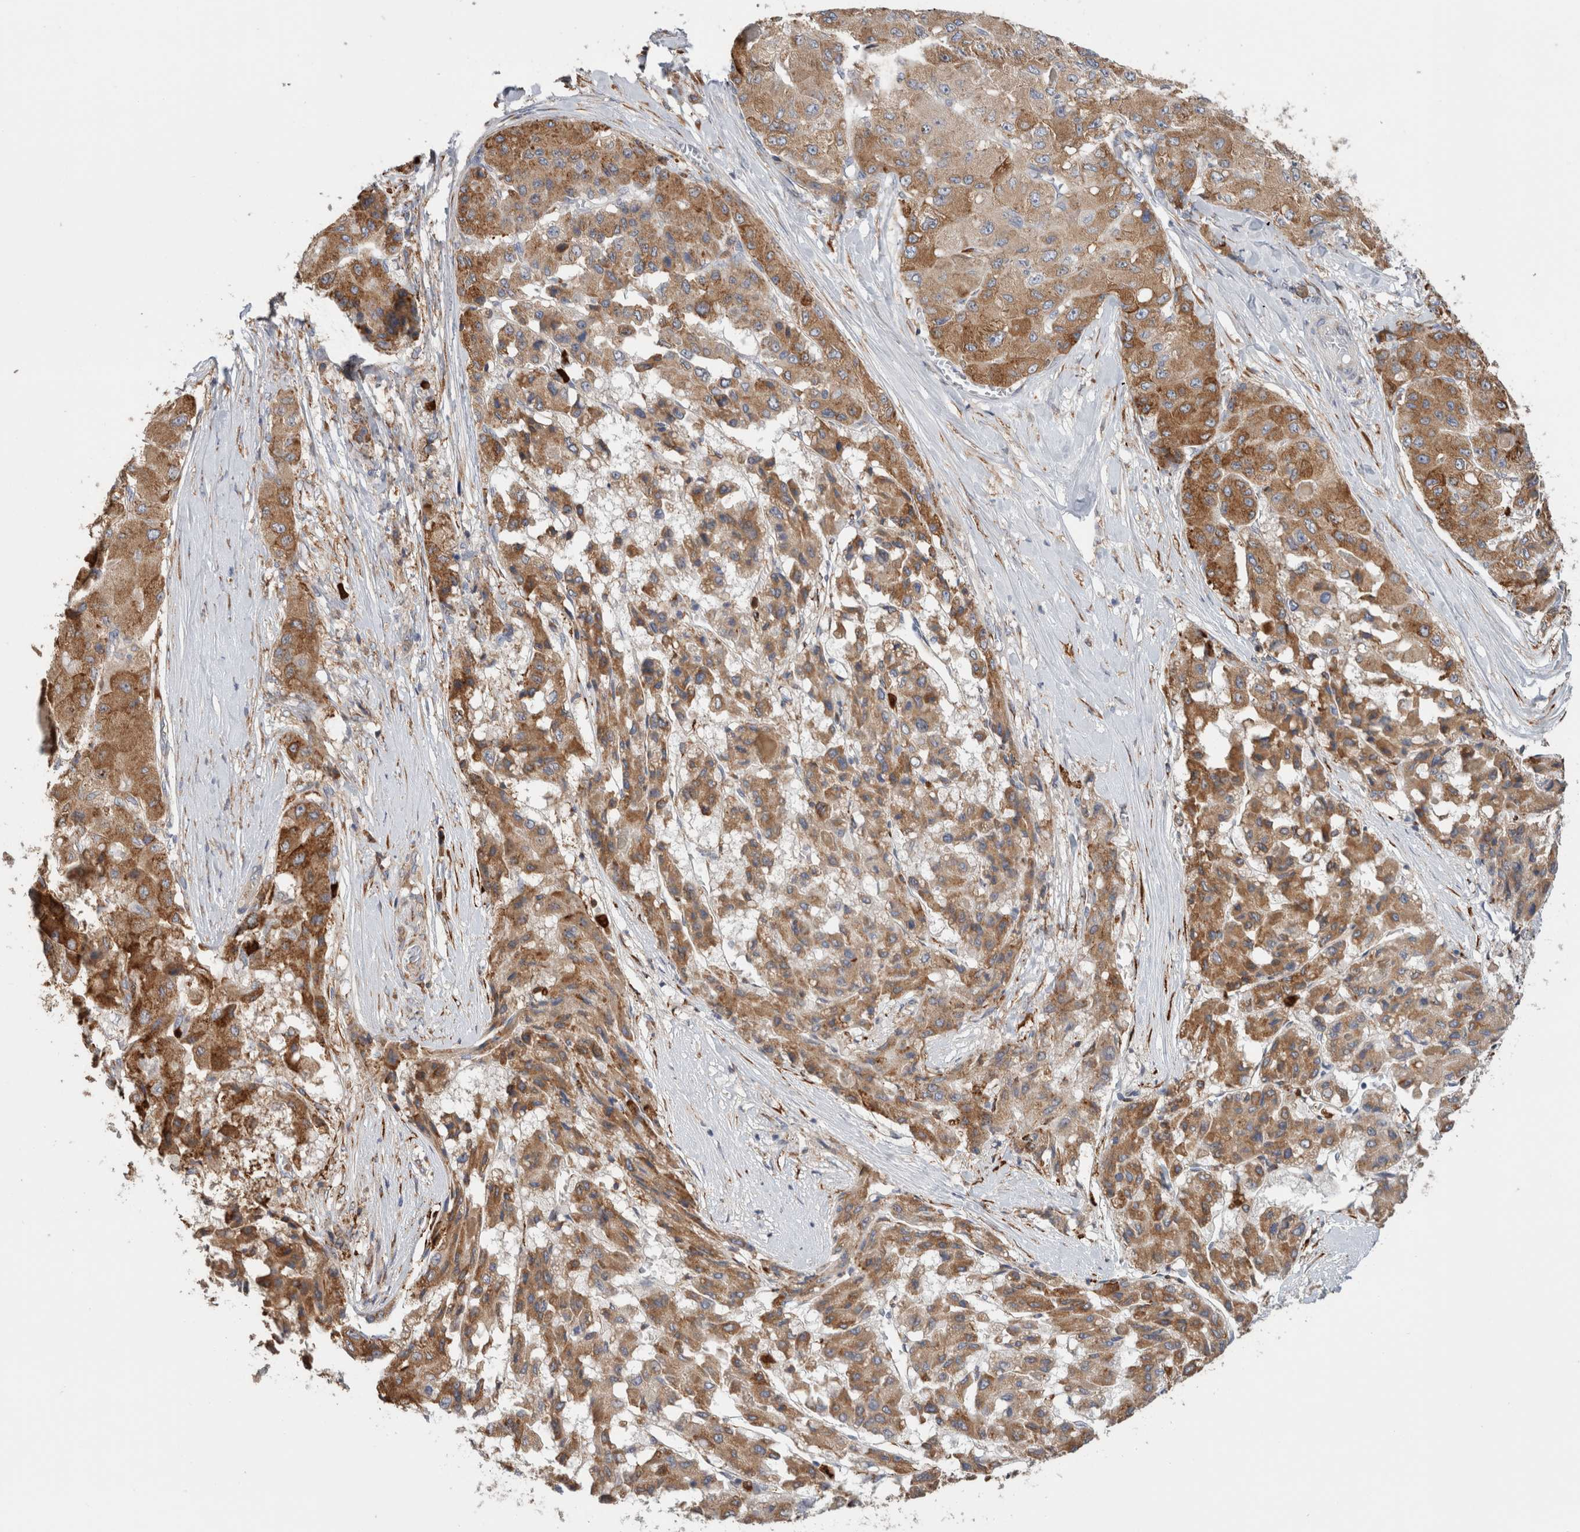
{"staining": {"intensity": "moderate", "quantity": ">75%", "location": "cytoplasmic/membranous"}, "tissue": "liver cancer", "cell_type": "Tumor cells", "image_type": "cancer", "snomed": [{"axis": "morphology", "description": "Carcinoma, Hepatocellular, NOS"}, {"axis": "topography", "description": "Liver"}], "caption": "A medium amount of moderate cytoplasmic/membranous positivity is seen in about >75% of tumor cells in liver hepatocellular carcinoma tissue.", "gene": "P4HA1", "patient": {"sex": "male", "age": 80}}